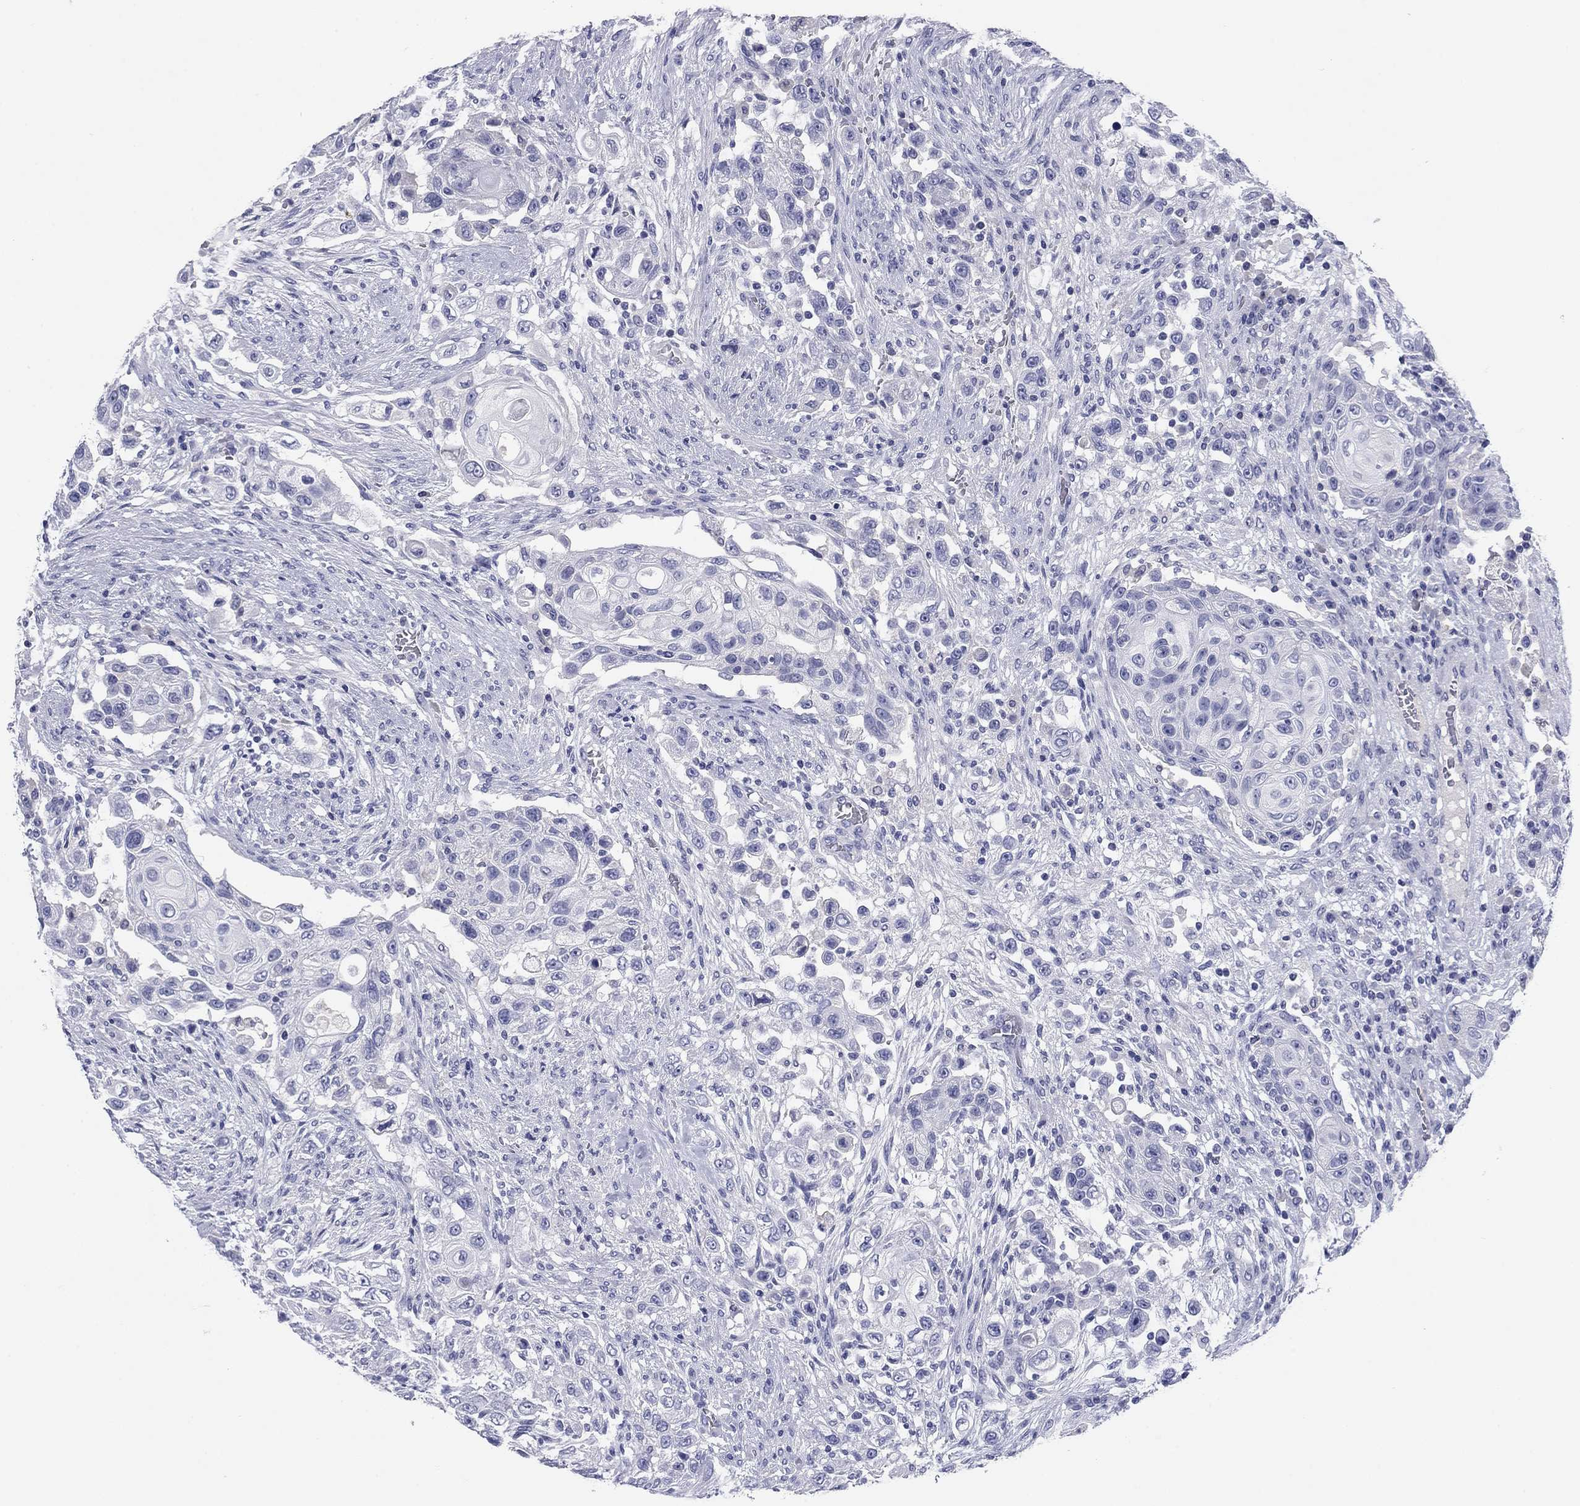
{"staining": {"intensity": "negative", "quantity": "none", "location": "none"}, "tissue": "urothelial cancer", "cell_type": "Tumor cells", "image_type": "cancer", "snomed": [{"axis": "morphology", "description": "Urothelial carcinoma, High grade"}, {"axis": "topography", "description": "Urinary bladder"}], "caption": "Immunohistochemistry micrograph of human urothelial cancer stained for a protein (brown), which displays no expression in tumor cells.", "gene": "KCNH1", "patient": {"sex": "female", "age": 56}}